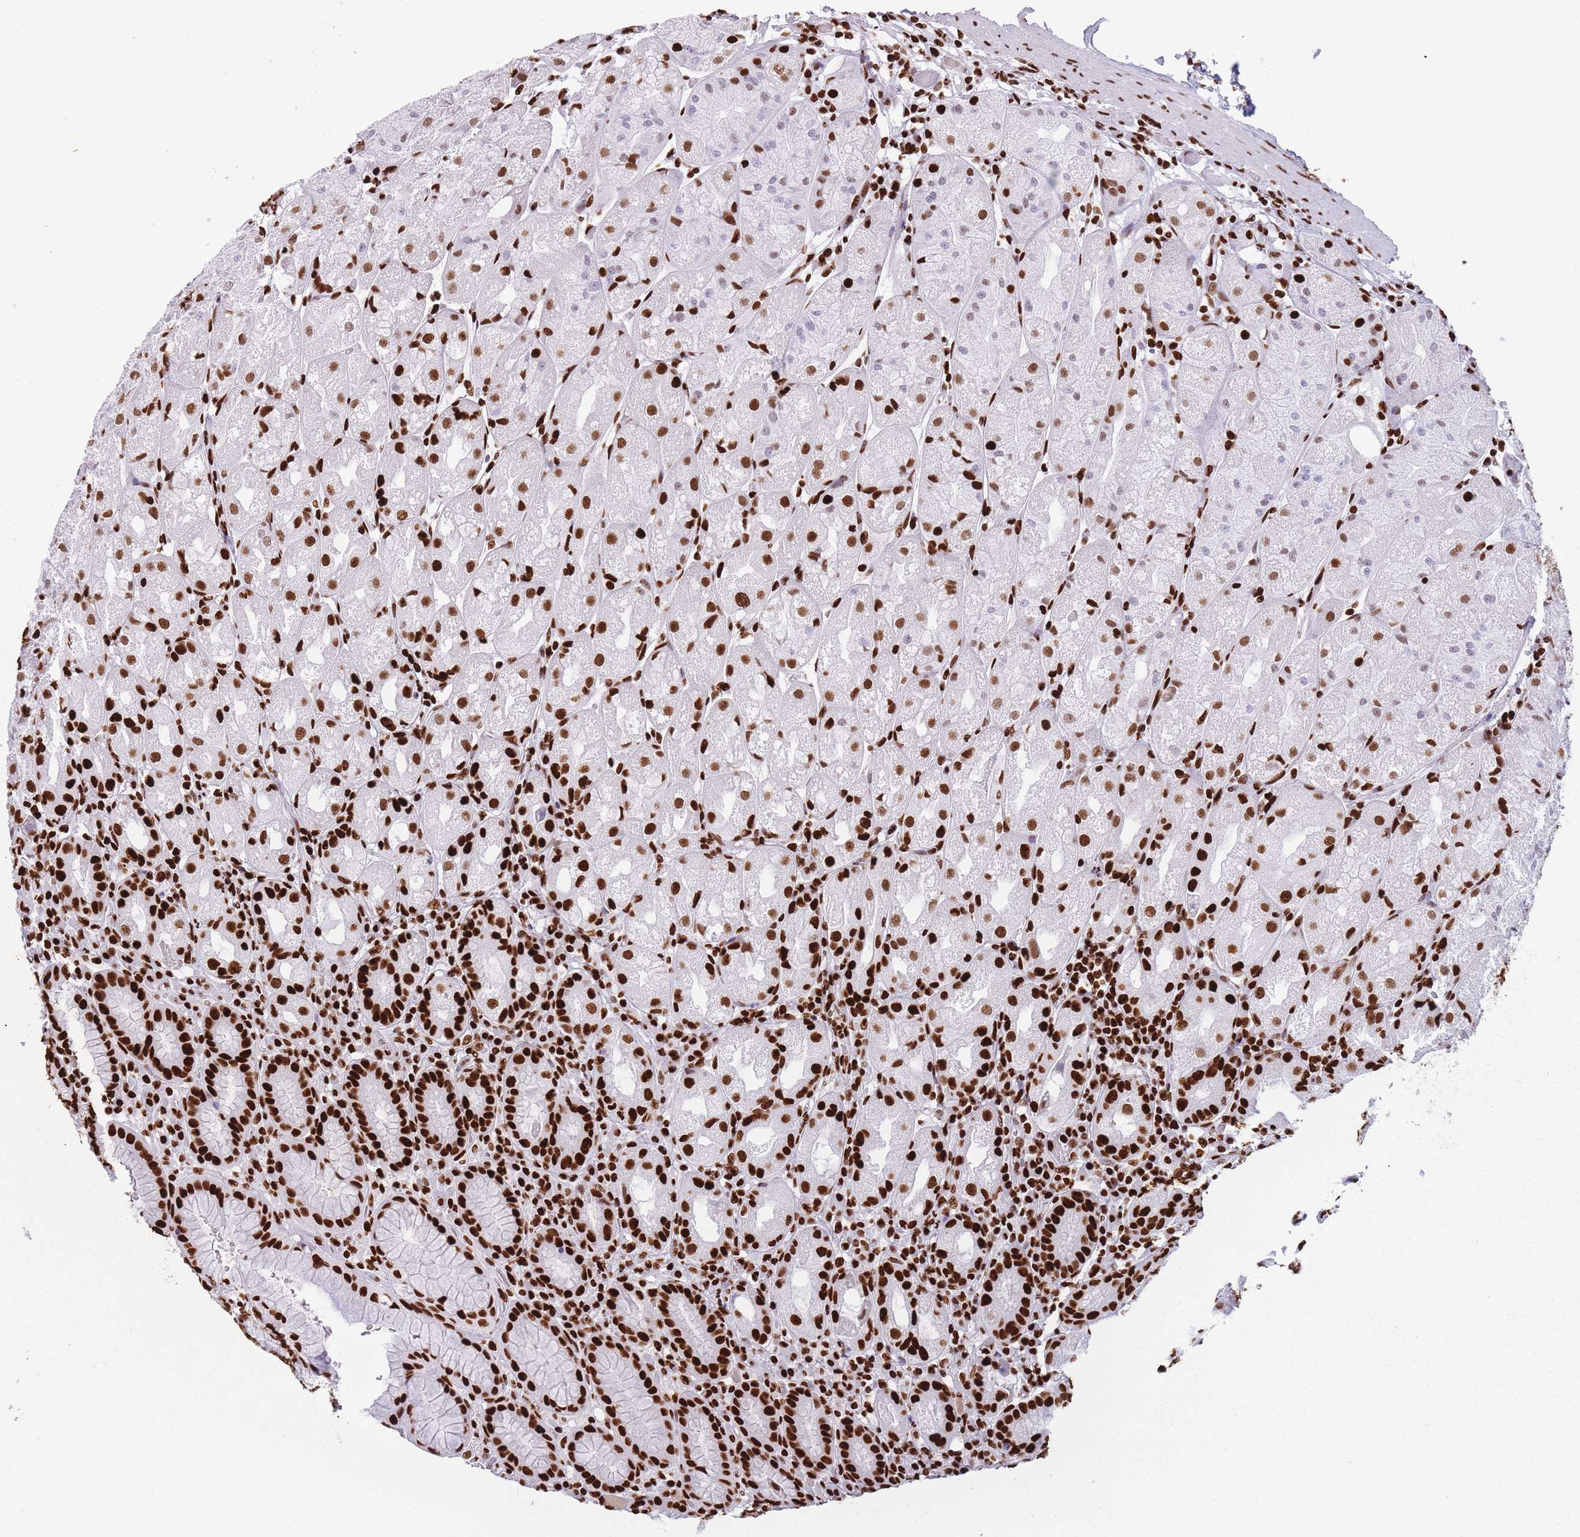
{"staining": {"intensity": "strong", "quantity": ">75%", "location": "nuclear"}, "tissue": "stomach", "cell_type": "Glandular cells", "image_type": "normal", "snomed": [{"axis": "morphology", "description": "Normal tissue, NOS"}, {"axis": "topography", "description": "Stomach, upper"}], "caption": "DAB (3,3'-diaminobenzidine) immunohistochemical staining of normal human stomach demonstrates strong nuclear protein positivity in approximately >75% of glandular cells.", "gene": "HNRNPUL1", "patient": {"sex": "male", "age": 52}}